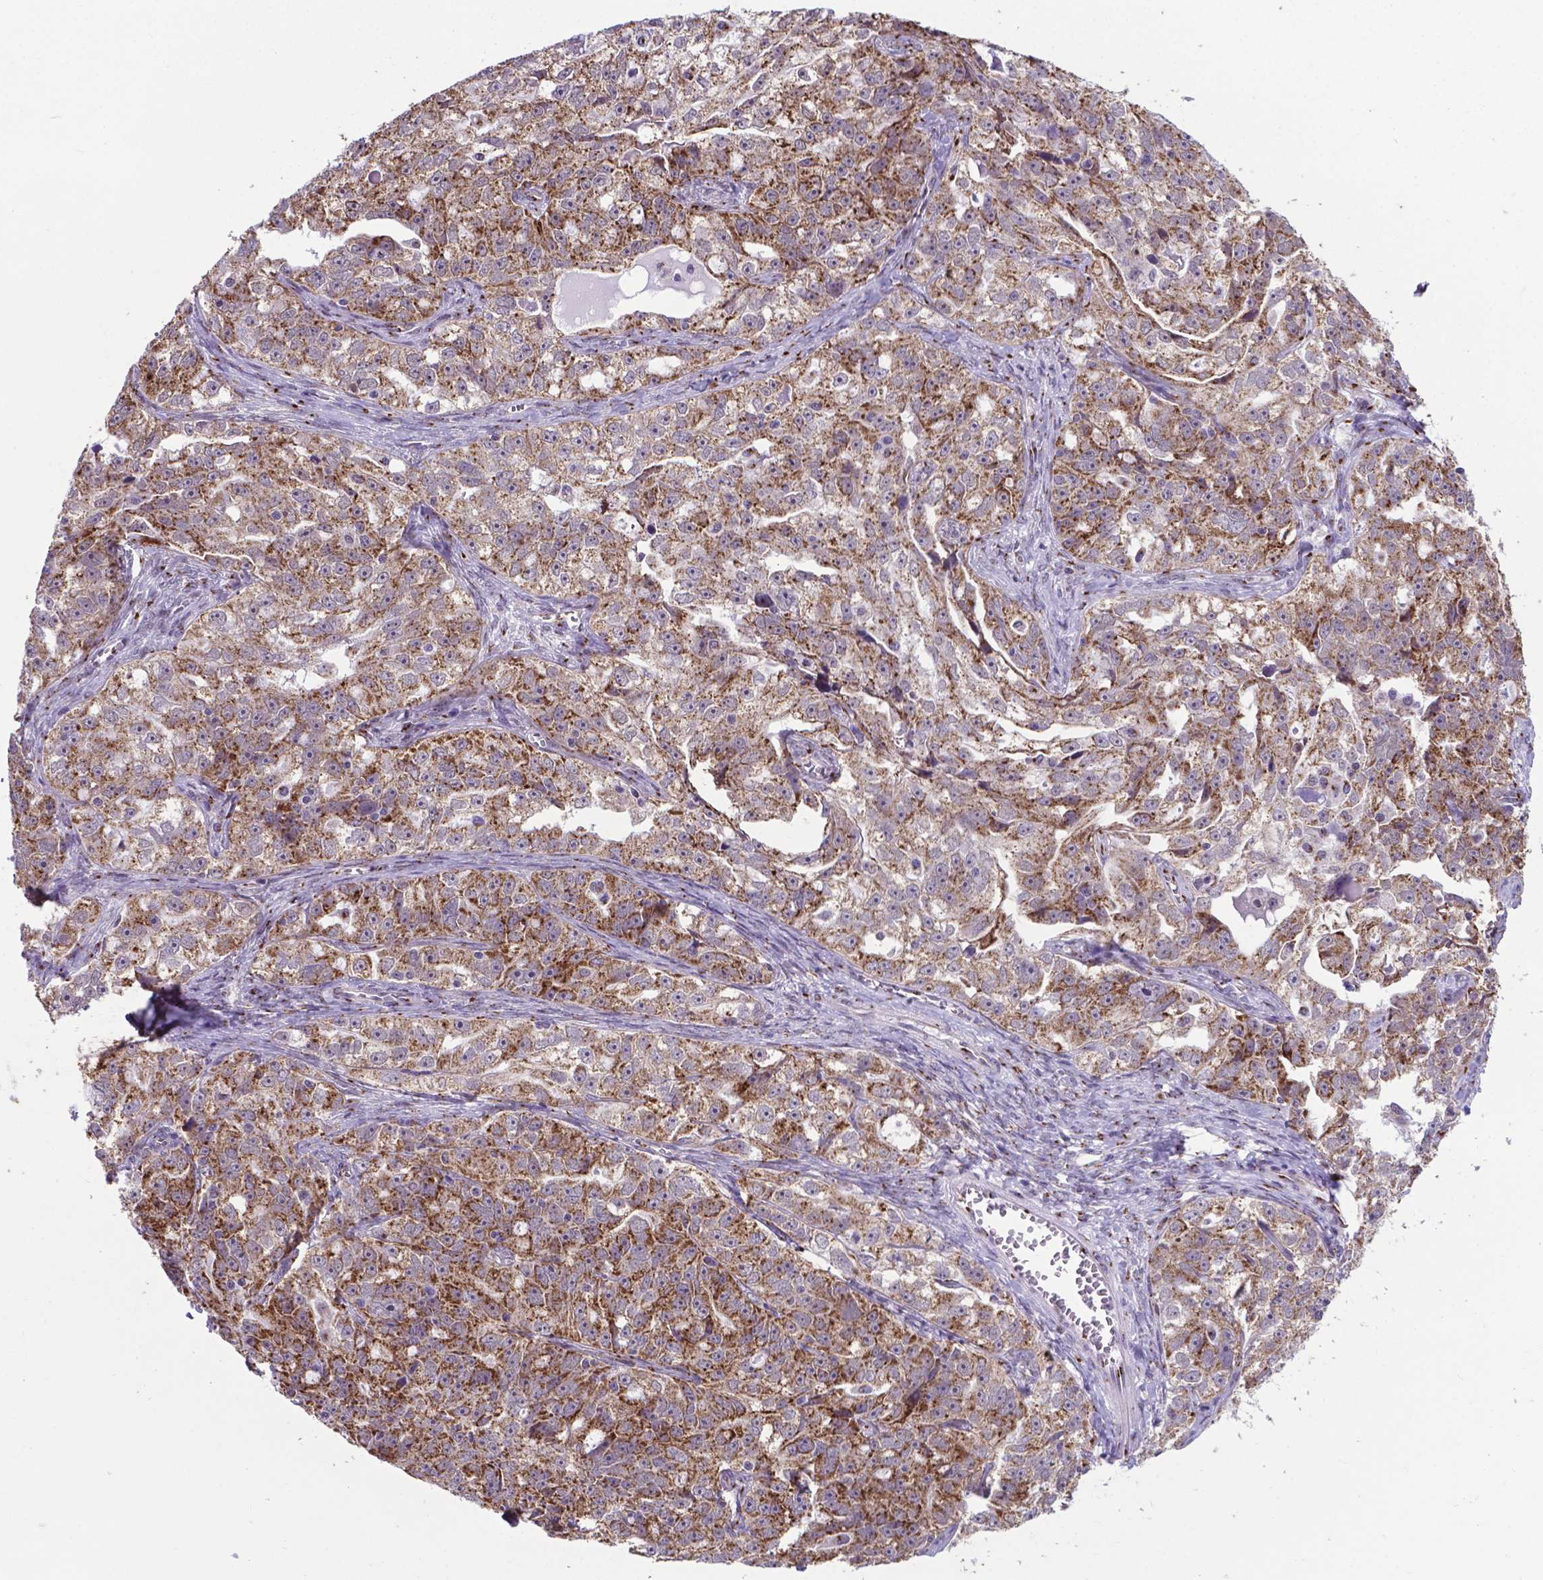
{"staining": {"intensity": "moderate", "quantity": ">75%", "location": "cytoplasmic/membranous"}, "tissue": "ovarian cancer", "cell_type": "Tumor cells", "image_type": "cancer", "snomed": [{"axis": "morphology", "description": "Cystadenocarcinoma, serous, NOS"}, {"axis": "topography", "description": "Ovary"}], "caption": "Immunohistochemical staining of serous cystadenocarcinoma (ovarian) shows medium levels of moderate cytoplasmic/membranous staining in approximately >75% of tumor cells. (IHC, brightfield microscopy, high magnification).", "gene": "MRPL10", "patient": {"sex": "female", "age": 51}}